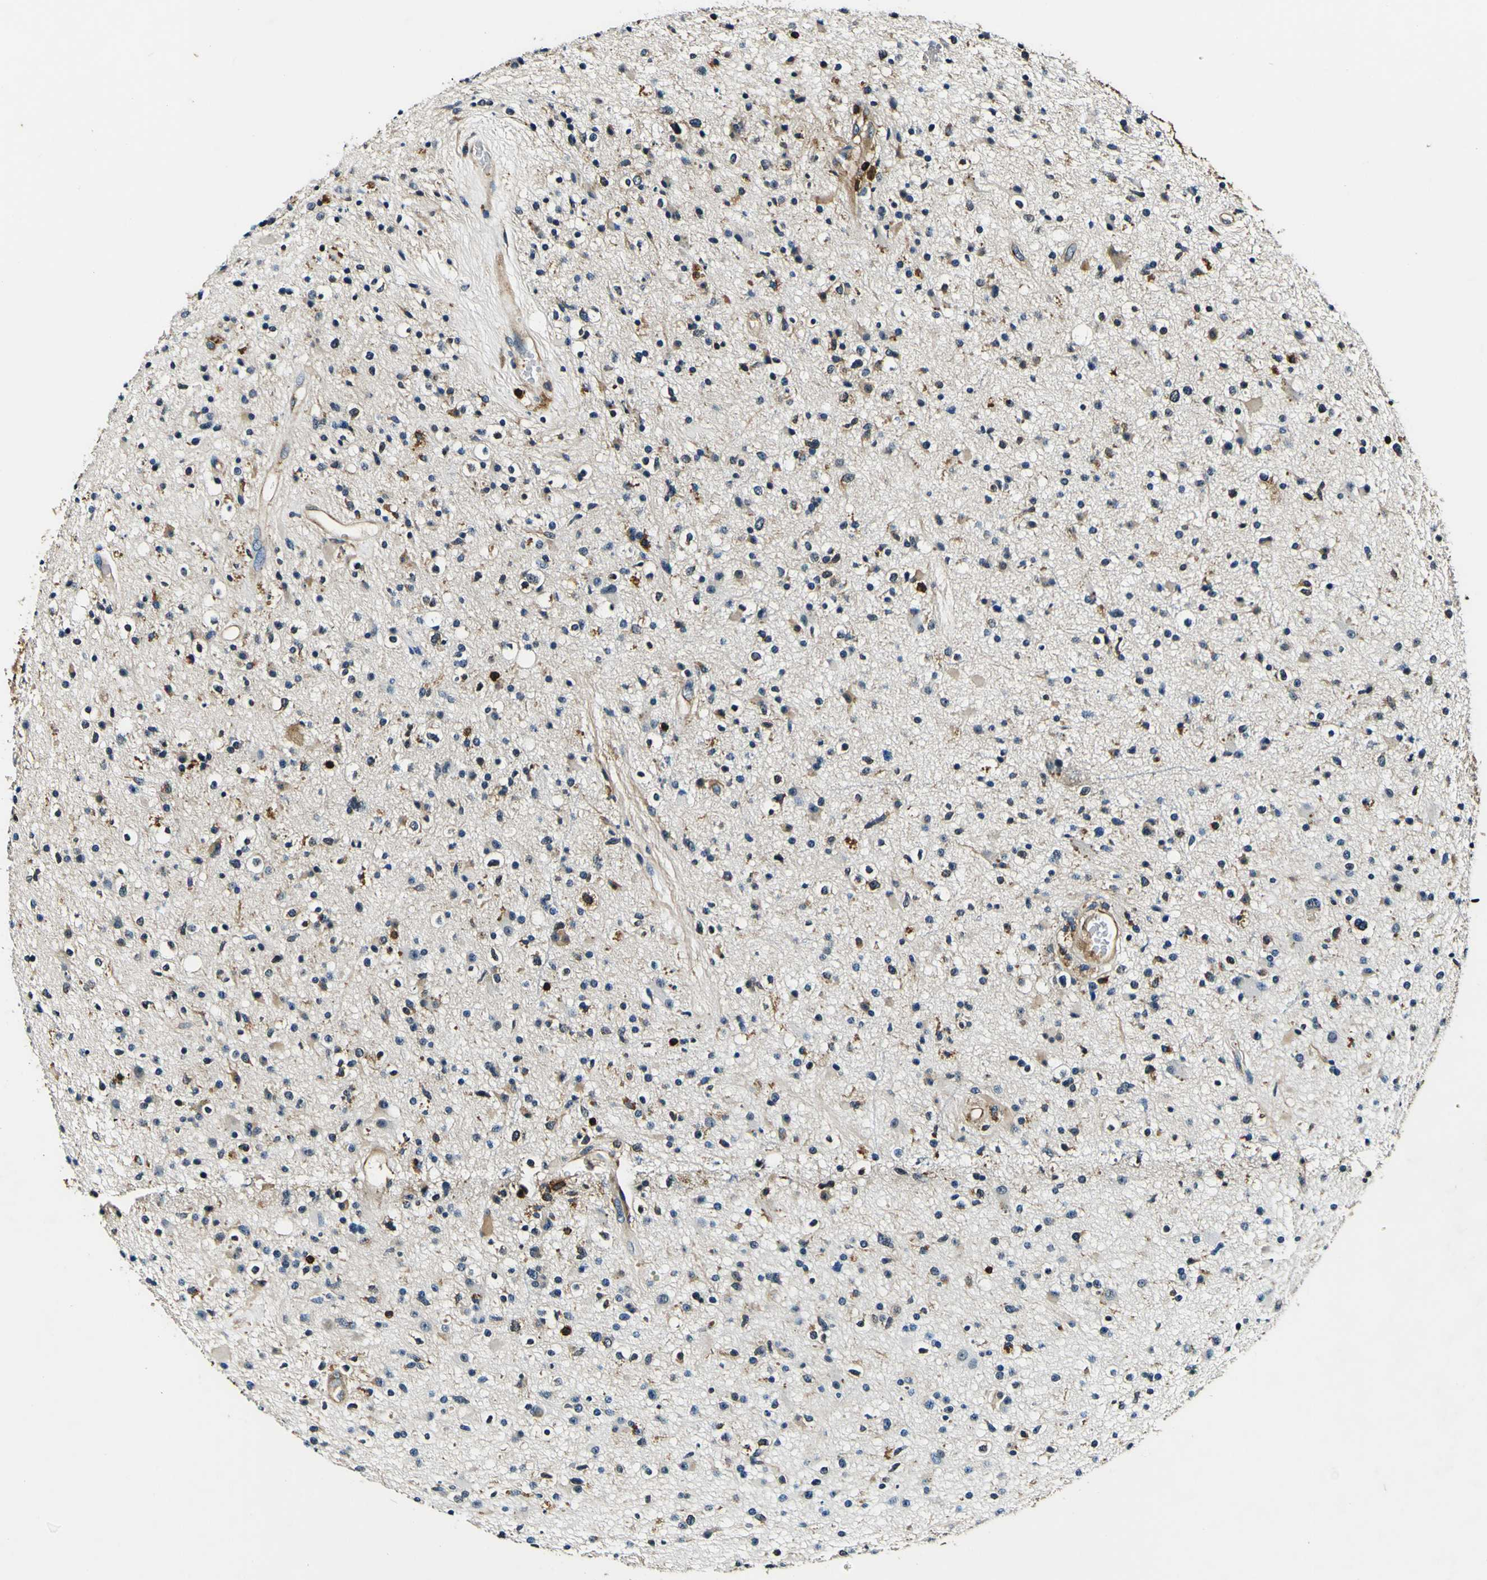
{"staining": {"intensity": "moderate", "quantity": "25%-75%", "location": "cytoplasmic/membranous"}, "tissue": "glioma", "cell_type": "Tumor cells", "image_type": "cancer", "snomed": [{"axis": "morphology", "description": "Glioma, malignant, High grade"}, {"axis": "topography", "description": "Brain"}], "caption": "Protein staining of malignant glioma (high-grade) tissue displays moderate cytoplasmic/membranous positivity in approximately 25%-75% of tumor cells.", "gene": "RHOT2", "patient": {"sex": "male", "age": 33}}